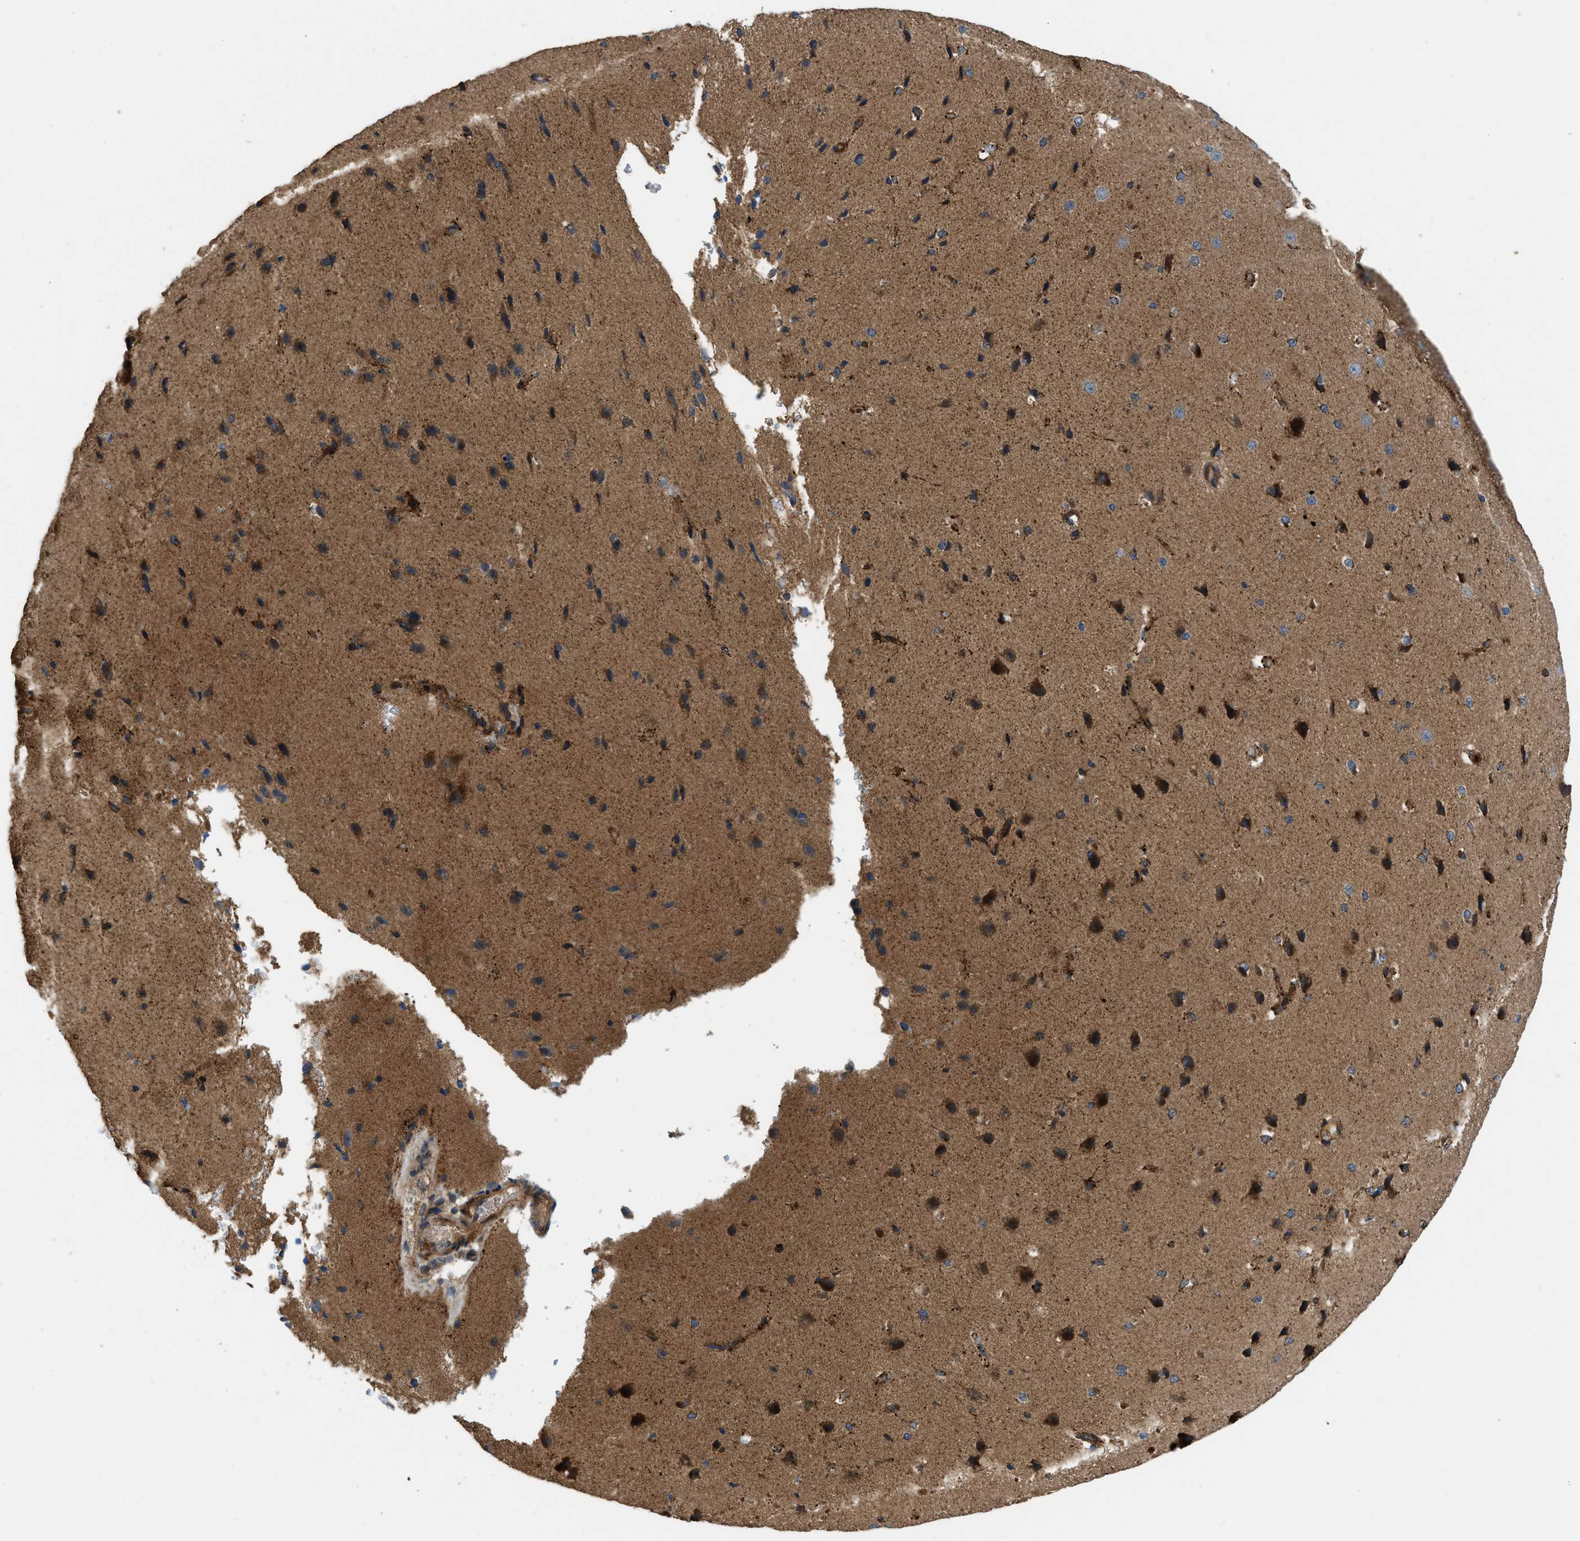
{"staining": {"intensity": "moderate", "quantity": ">75%", "location": "cytoplasmic/membranous"}, "tissue": "cerebral cortex", "cell_type": "Endothelial cells", "image_type": "normal", "snomed": [{"axis": "morphology", "description": "Normal tissue, NOS"}, {"axis": "morphology", "description": "Developmental malformation"}, {"axis": "topography", "description": "Cerebral cortex"}], "caption": "This image exhibits IHC staining of unremarkable cerebral cortex, with medium moderate cytoplasmic/membranous positivity in approximately >75% of endothelial cells.", "gene": "CNNM3", "patient": {"sex": "female", "age": 30}}